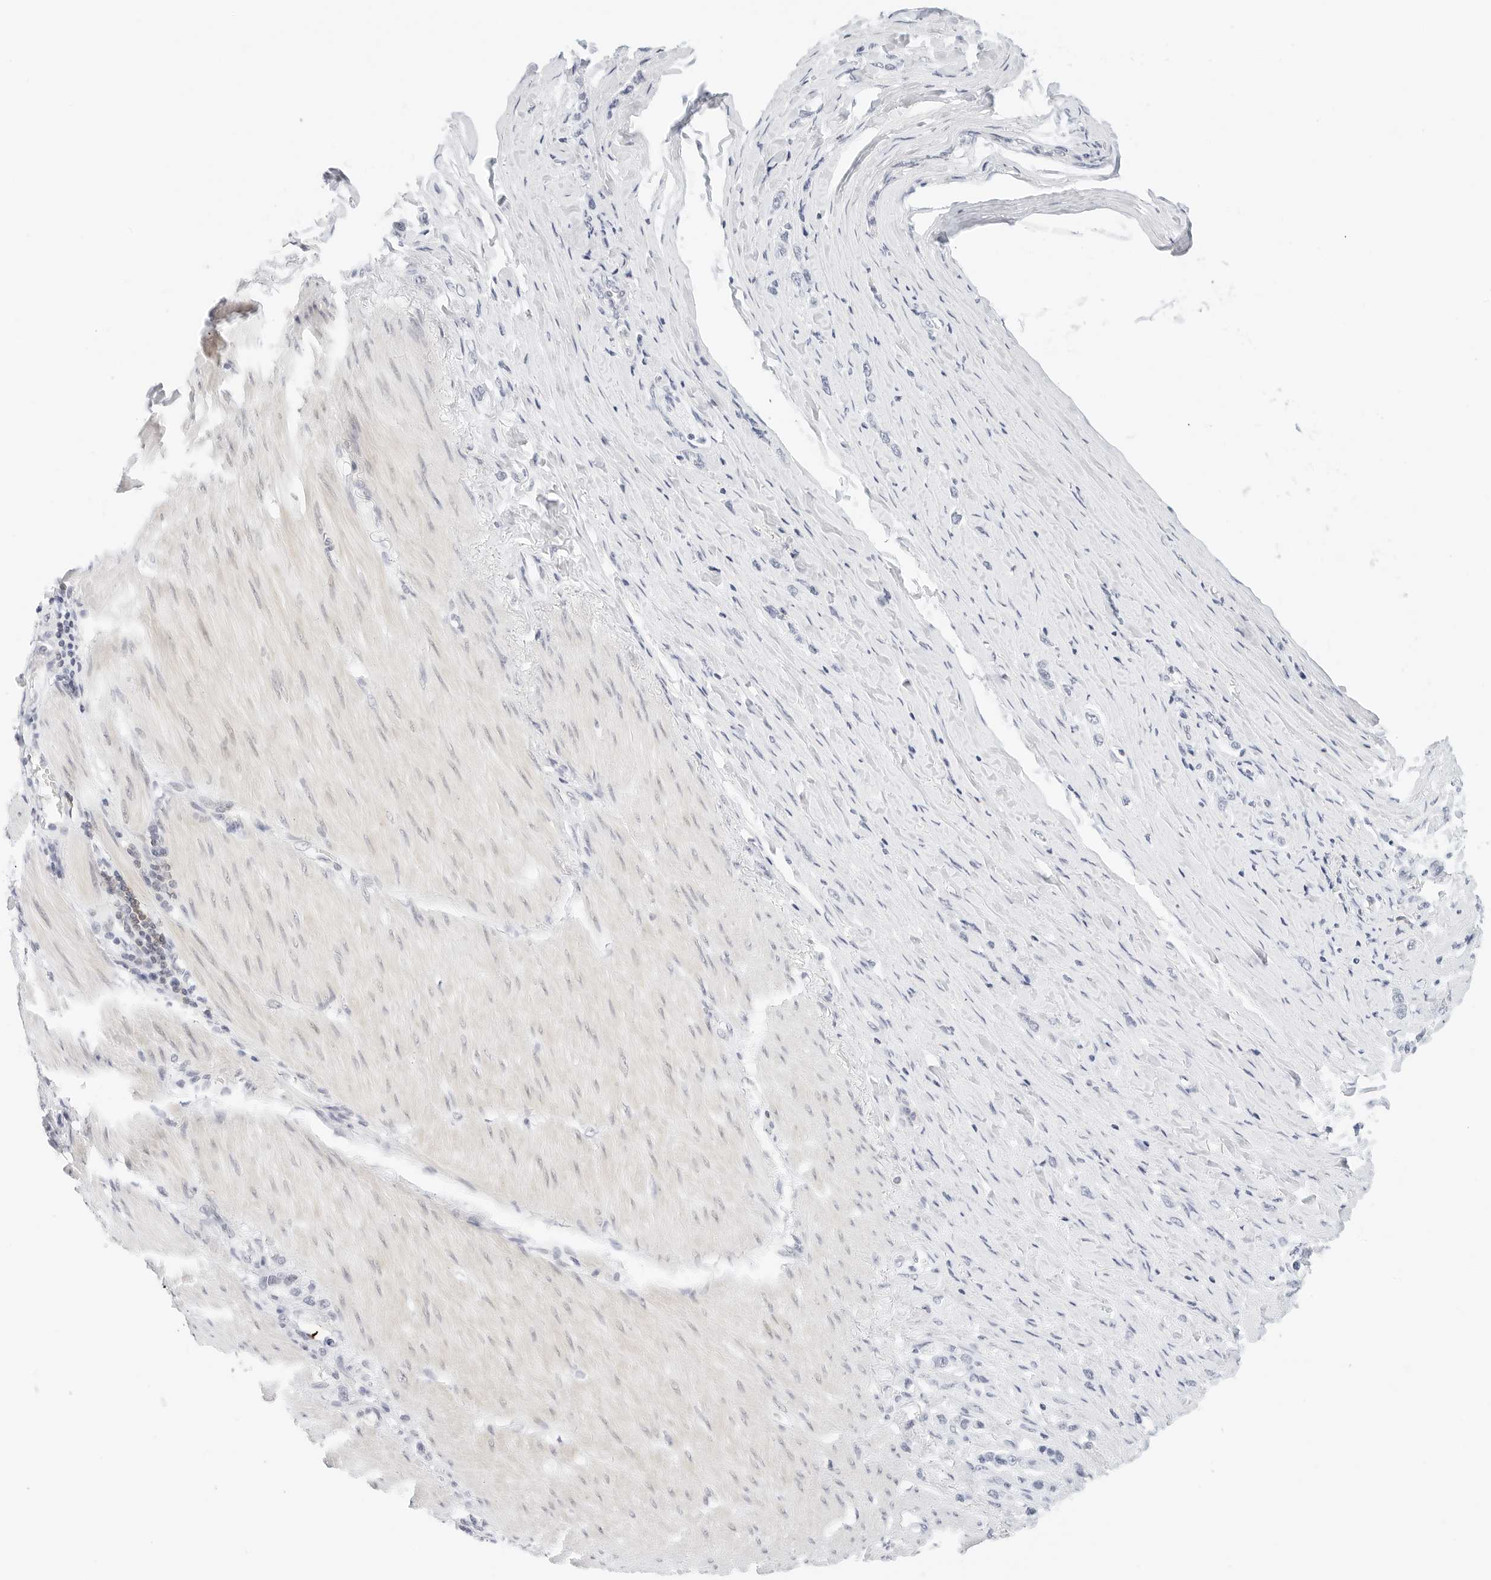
{"staining": {"intensity": "negative", "quantity": "none", "location": "none"}, "tissue": "stomach cancer", "cell_type": "Tumor cells", "image_type": "cancer", "snomed": [{"axis": "morphology", "description": "Adenocarcinoma, NOS"}, {"axis": "topography", "description": "Stomach"}], "caption": "The IHC micrograph has no significant expression in tumor cells of stomach cancer (adenocarcinoma) tissue.", "gene": "CD22", "patient": {"sex": "female", "age": 65}}